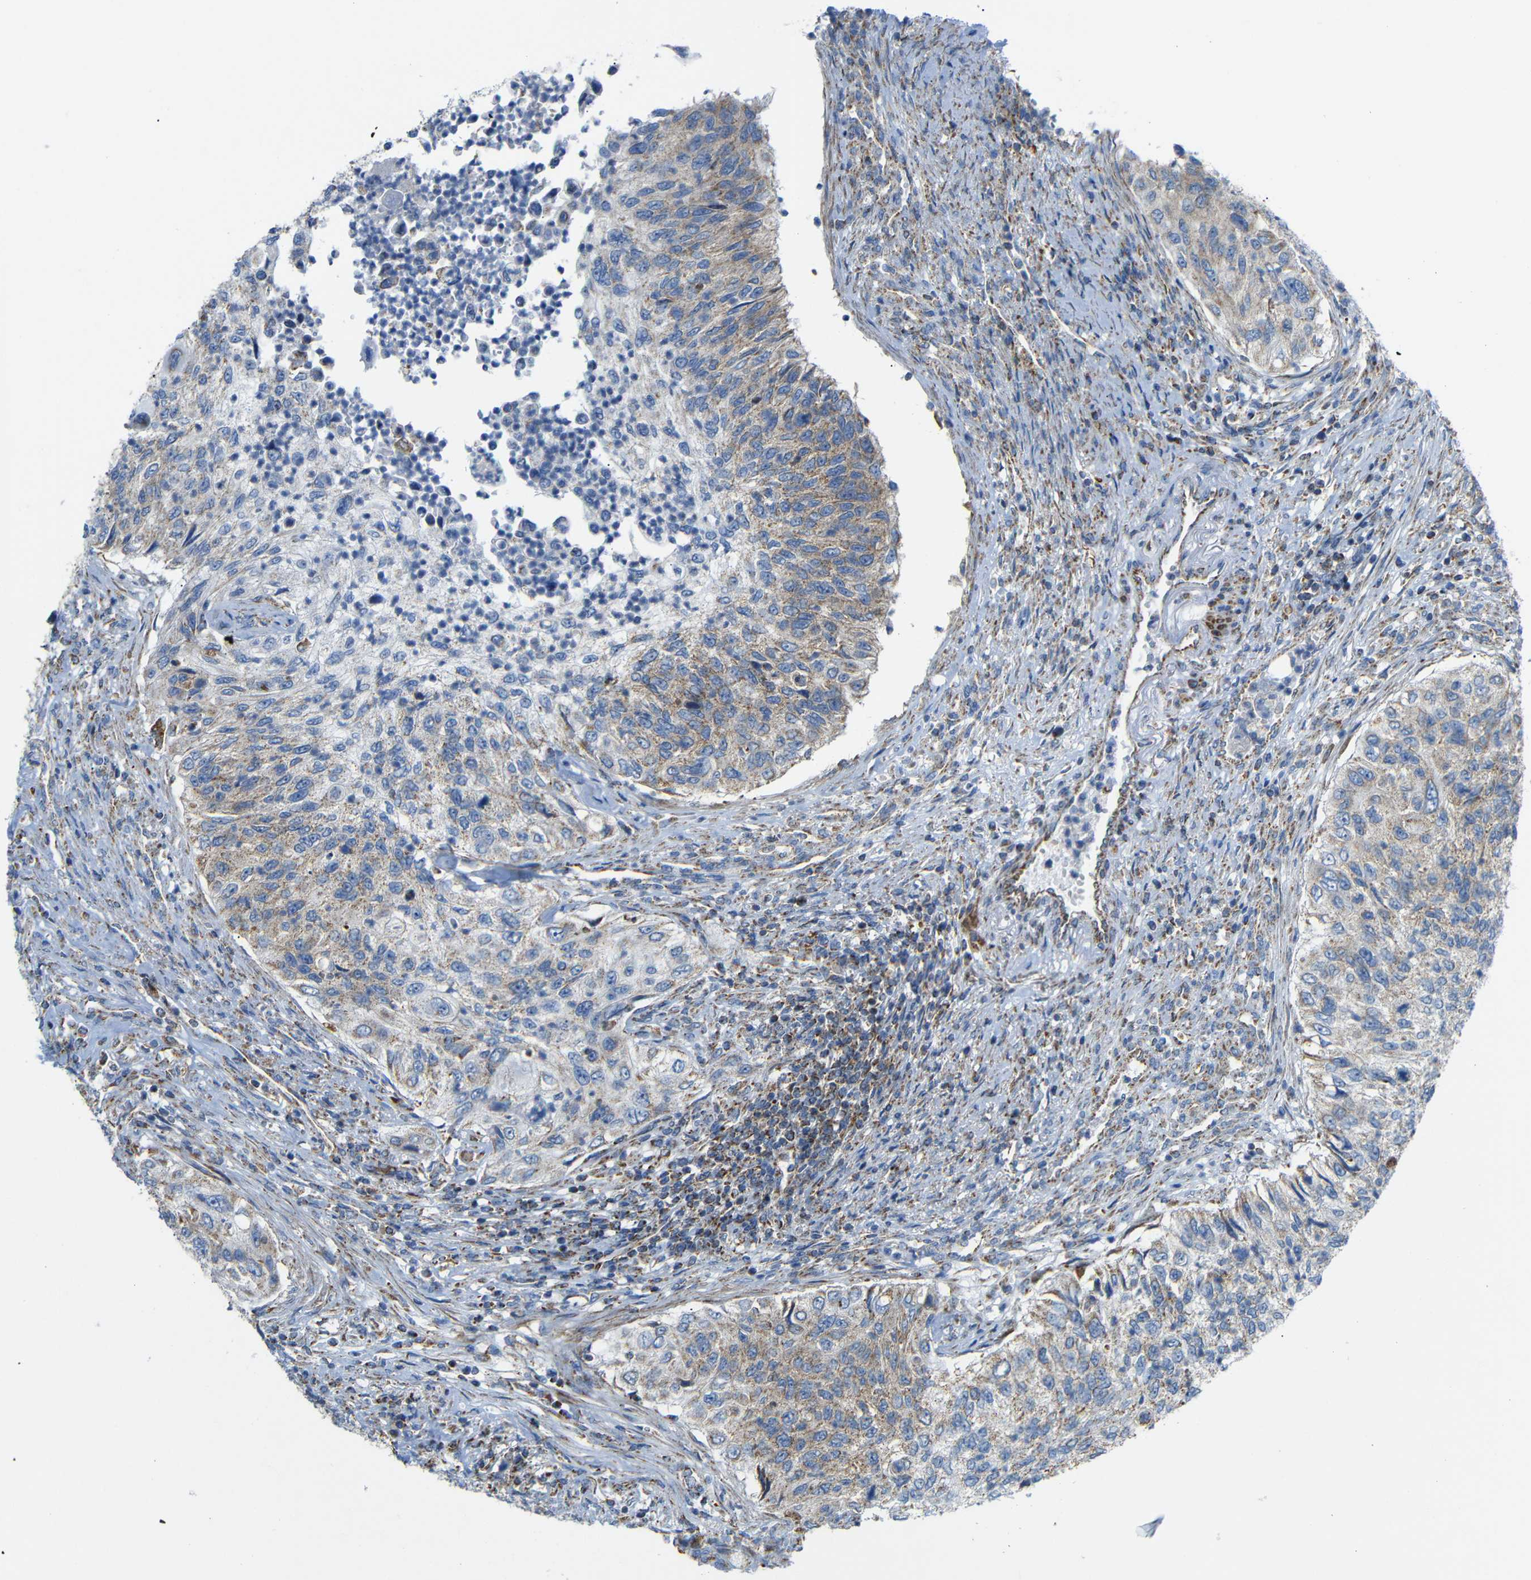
{"staining": {"intensity": "moderate", "quantity": "25%-75%", "location": "cytoplasmic/membranous"}, "tissue": "urothelial cancer", "cell_type": "Tumor cells", "image_type": "cancer", "snomed": [{"axis": "morphology", "description": "Urothelial carcinoma, High grade"}, {"axis": "topography", "description": "Urinary bladder"}], "caption": "Moderate cytoplasmic/membranous protein staining is appreciated in about 25%-75% of tumor cells in urothelial cancer. (DAB (3,3'-diaminobenzidine) = brown stain, brightfield microscopy at high magnification).", "gene": "FAM171B", "patient": {"sex": "female", "age": 60}}